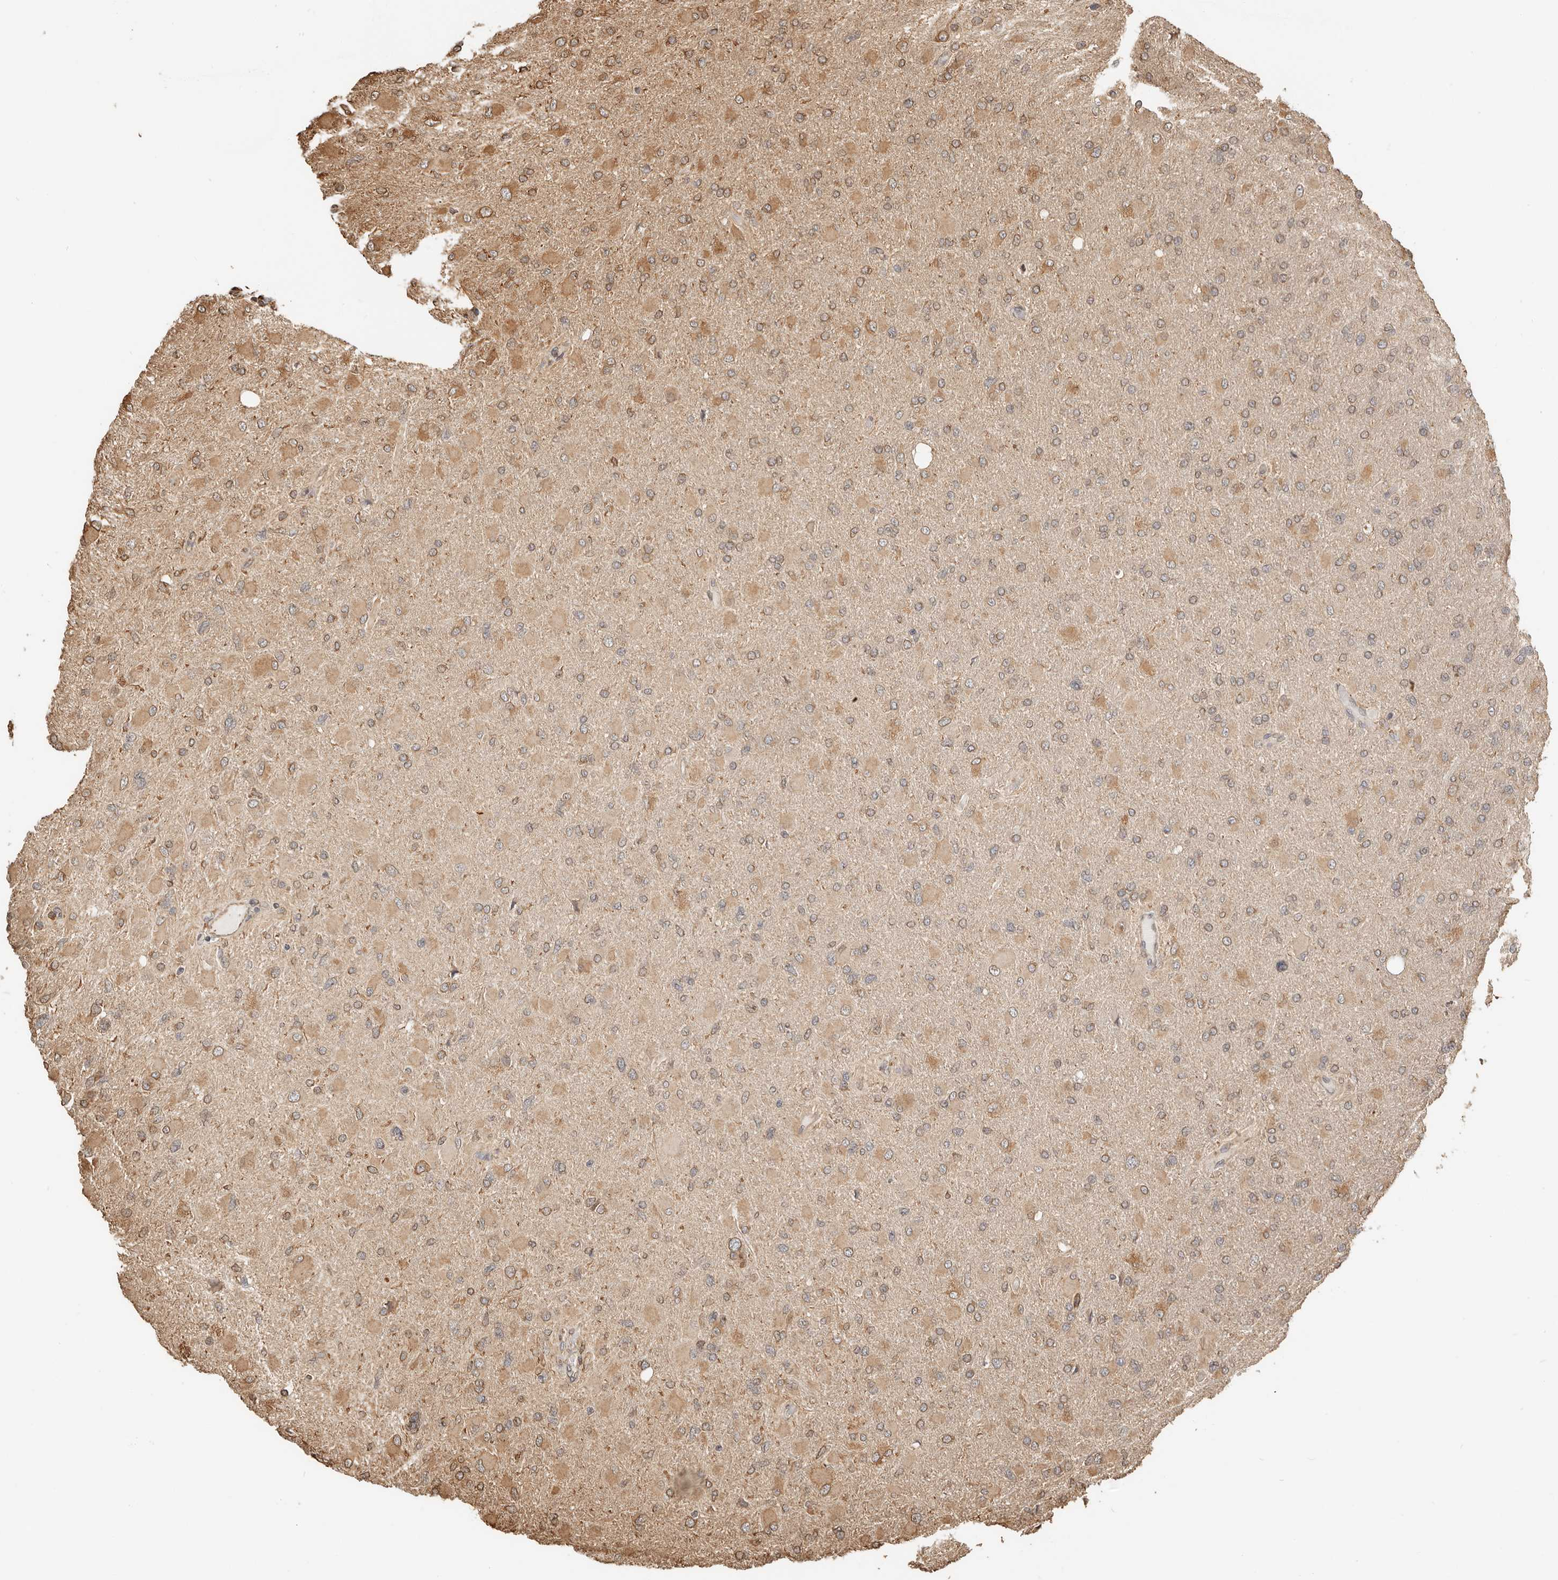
{"staining": {"intensity": "moderate", "quantity": "25%-75%", "location": "cytoplasmic/membranous"}, "tissue": "glioma", "cell_type": "Tumor cells", "image_type": "cancer", "snomed": [{"axis": "morphology", "description": "Glioma, malignant, High grade"}, {"axis": "topography", "description": "Cerebral cortex"}], "caption": "A medium amount of moderate cytoplasmic/membranous staining is present in about 25%-75% of tumor cells in malignant glioma (high-grade) tissue. Using DAB (3,3'-diaminobenzidine) (brown) and hematoxylin (blue) stains, captured at high magnification using brightfield microscopy.", "gene": "ARHGEF10L", "patient": {"sex": "female", "age": 36}}